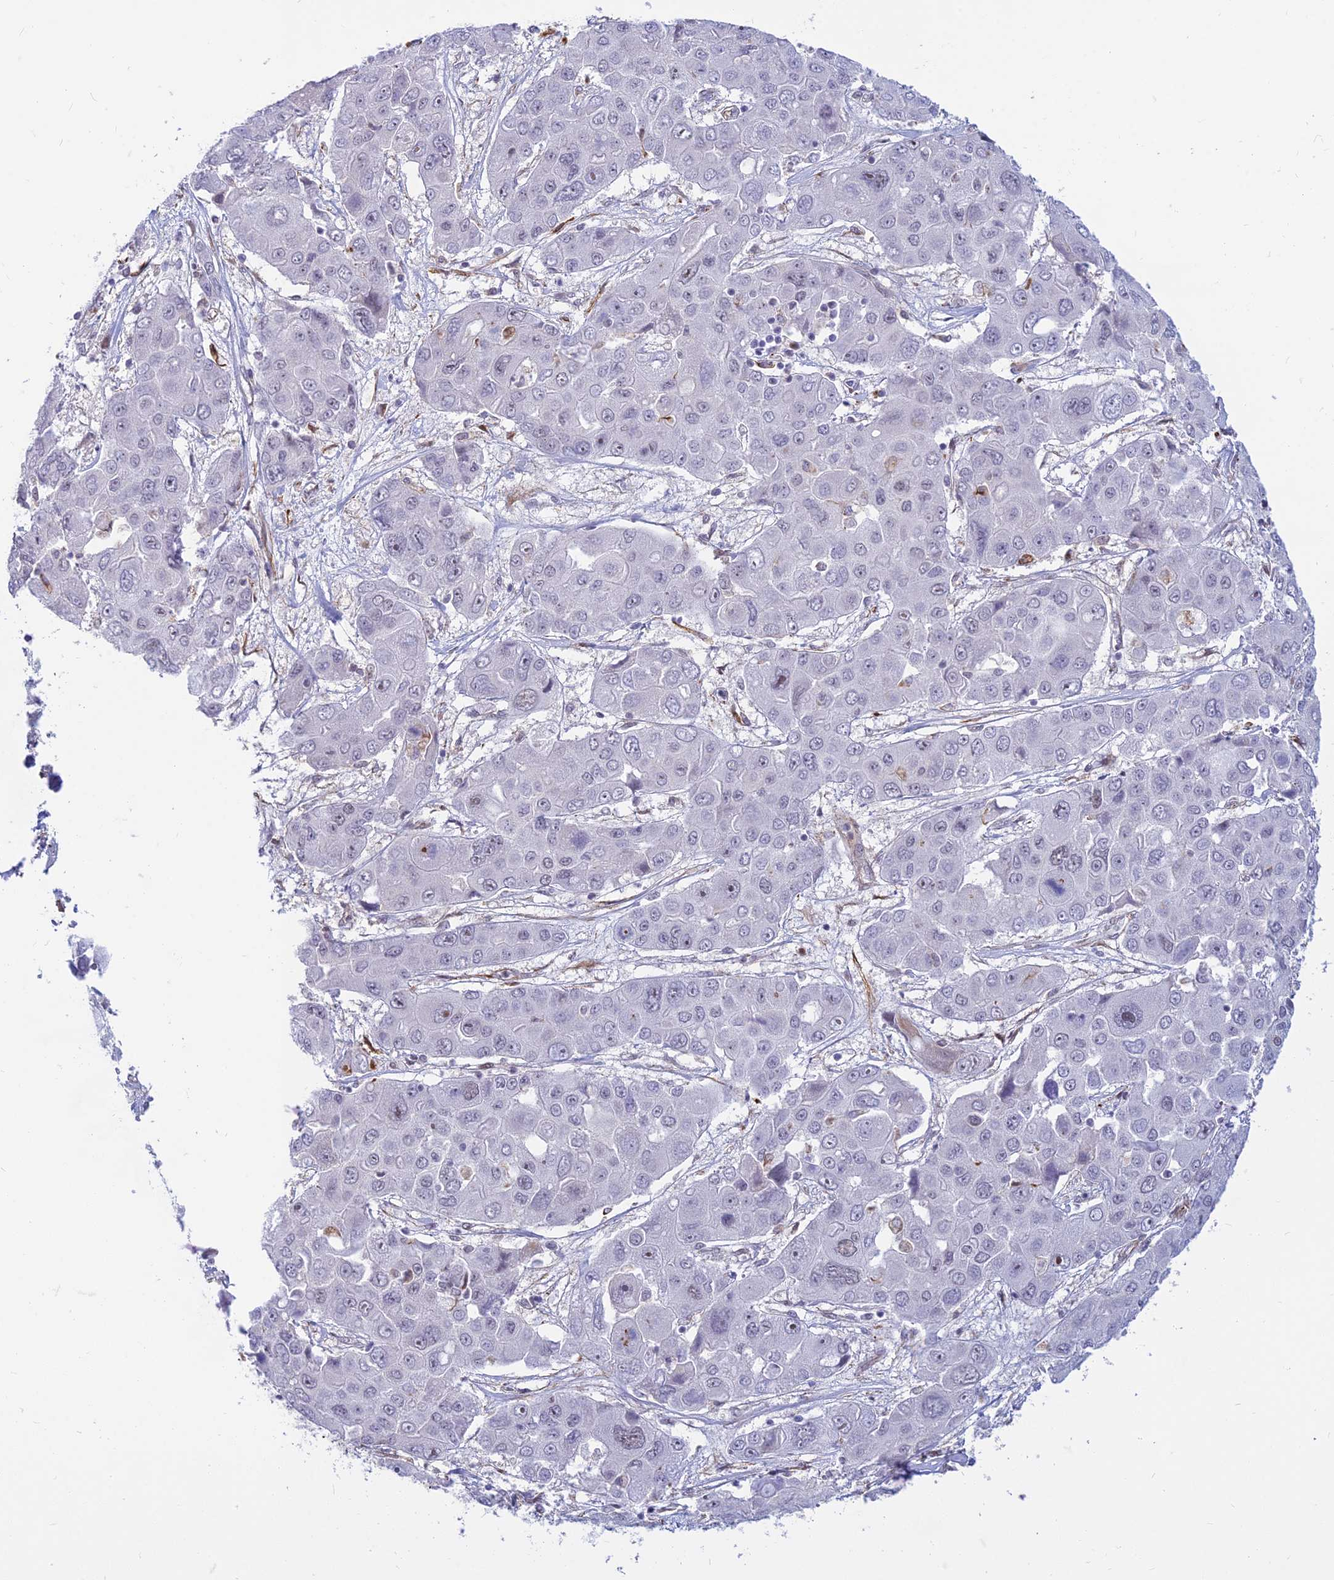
{"staining": {"intensity": "negative", "quantity": "none", "location": "none"}, "tissue": "liver cancer", "cell_type": "Tumor cells", "image_type": "cancer", "snomed": [{"axis": "morphology", "description": "Cholangiocarcinoma"}, {"axis": "topography", "description": "Liver"}], "caption": "The photomicrograph reveals no staining of tumor cells in cholangiocarcinoma (liver). (DAB immunohistochemistry with hematoxylin counter stain).", "gene": "SAPCD2", "patient": {"sex": "male", "age": 67}}